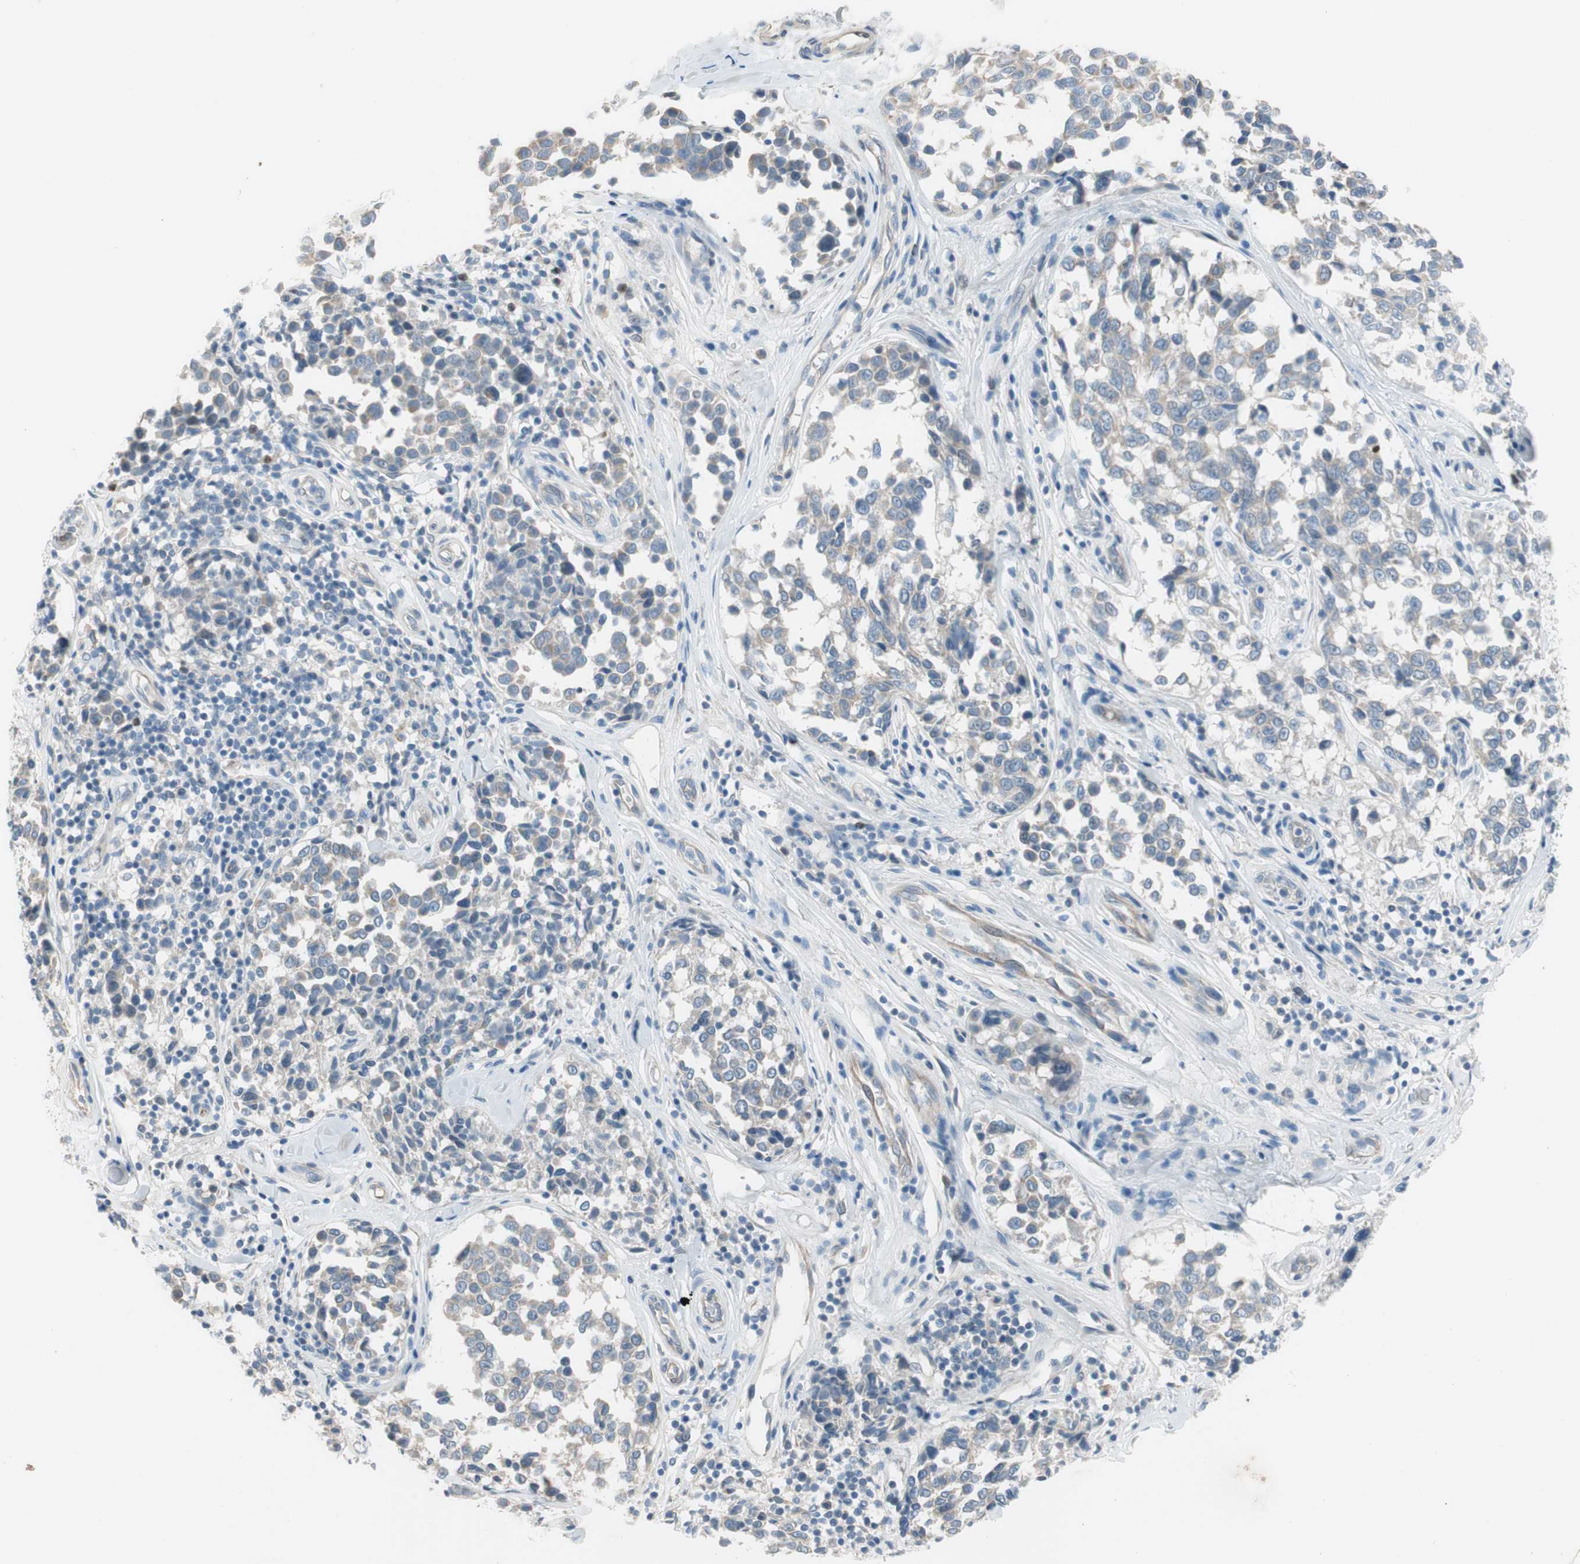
{"staining": {"intensity": "negative", "quantity": "none", "location": "none"}, "tissue": "melanoma", "cell_type": "Tumor cells", "image_type": "cancer", "snomed": [{"axis": "morphology", "description": "Malignant melanoma, NOS"}, {"axis": "topography", "description": "Skin"}], "caption": "DAB immunohistochemical staining of melanoma displays no significant expression in tumor cells.", "gene": "PRRG4", "patient": {"sex": "female", "age": 64}}